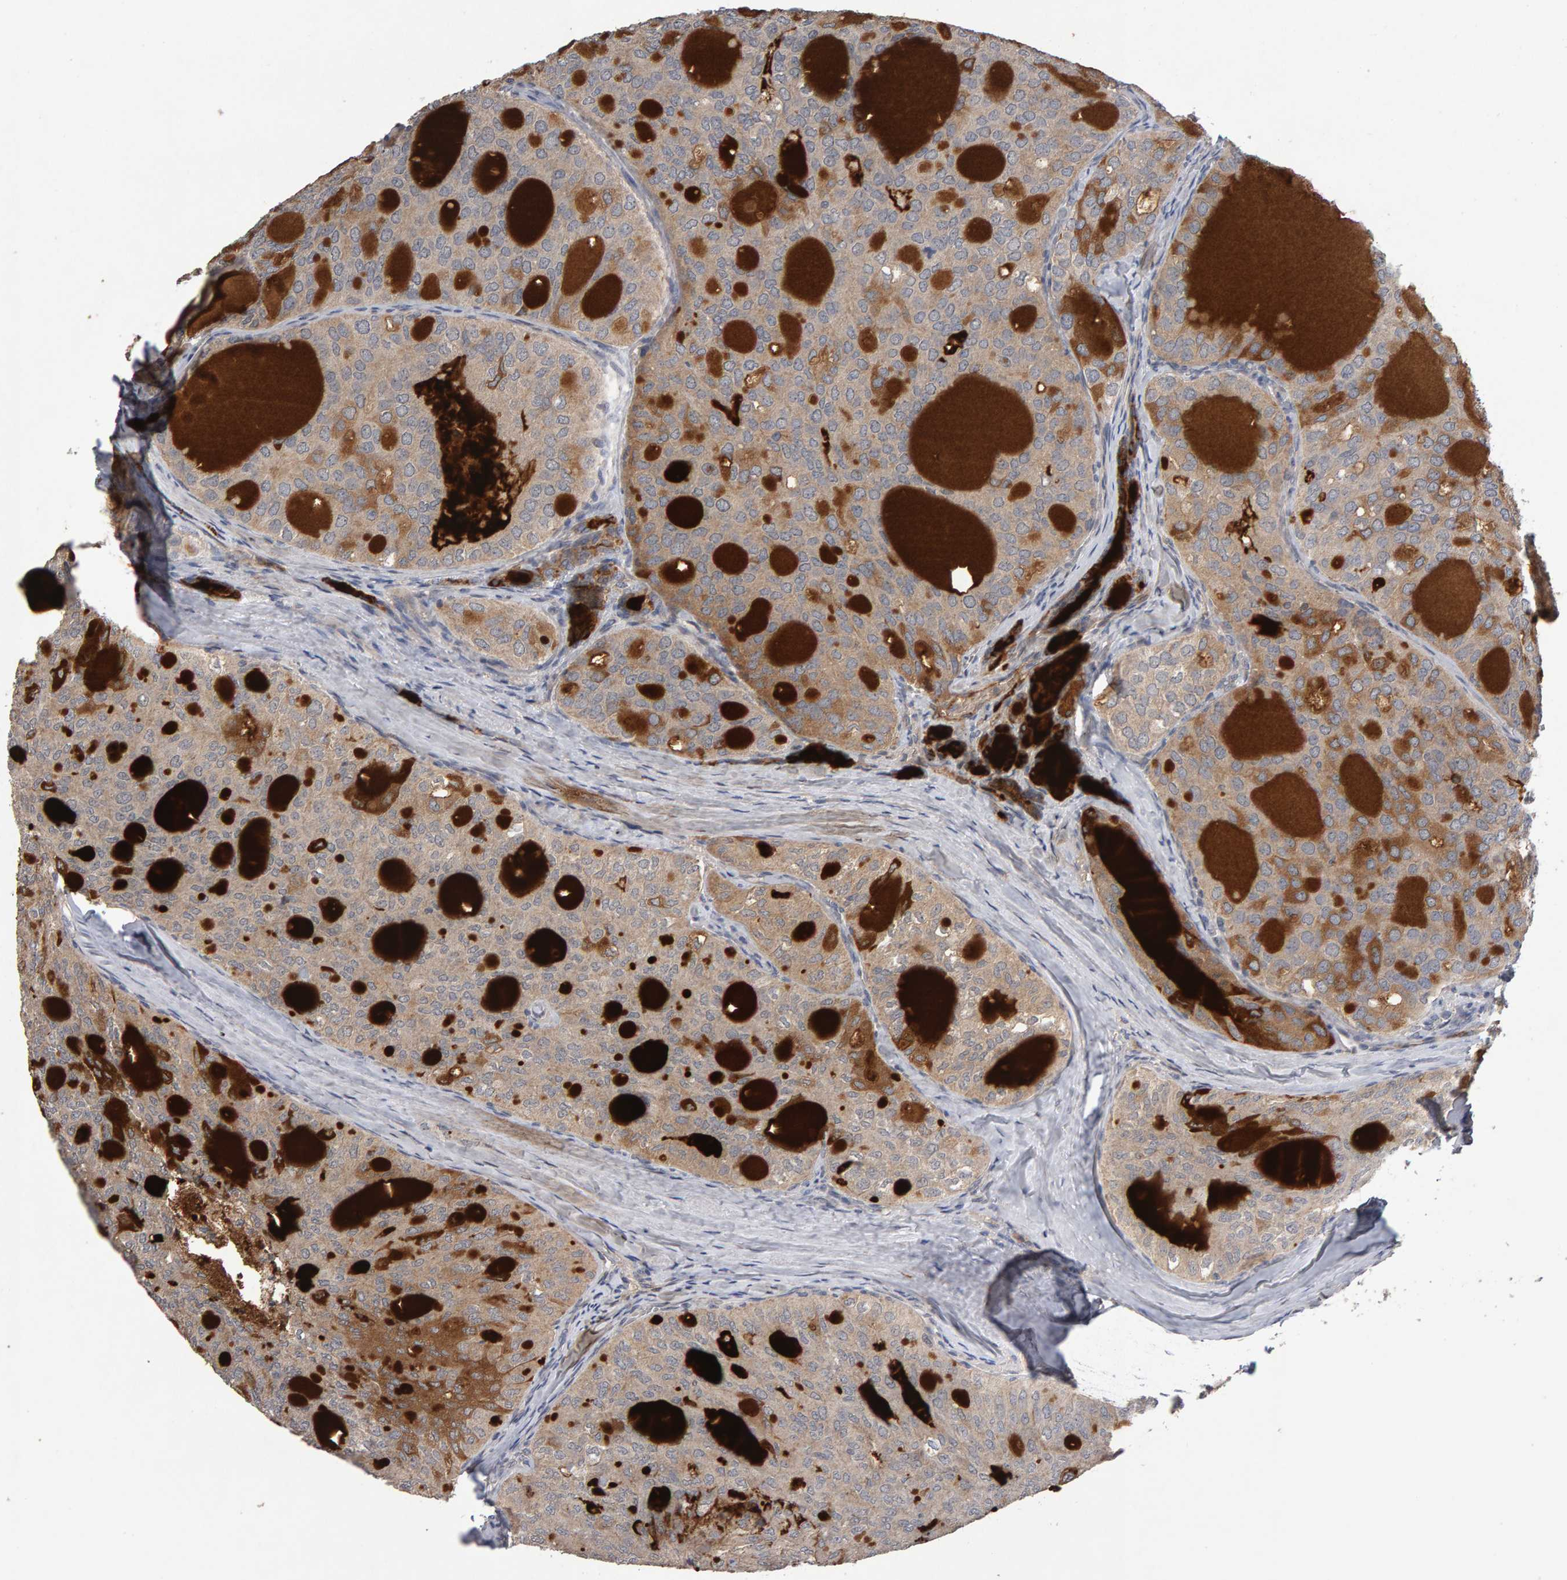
{"staining": {"intensity": "weak", "quantity": "25%-75%", "location": "cytoplasmic/membranous"}, "tissue": "thyroid cancer", "cell_type": "Tumor cells", "image_type": "cancer", "snomed": [{"axis": "morphology", "description": "Follicular adenoma carcinoma, NOS"}, {"axis": "topography", "description": "Thyroid gland"}], "caption": "Protein staining displays weak cytoplasmic/membranous positivity in about 25%-75% of tumor cells in thyroid cancer.", "gene": "COASY", "patient": {"sex": "male", "age": 75}}